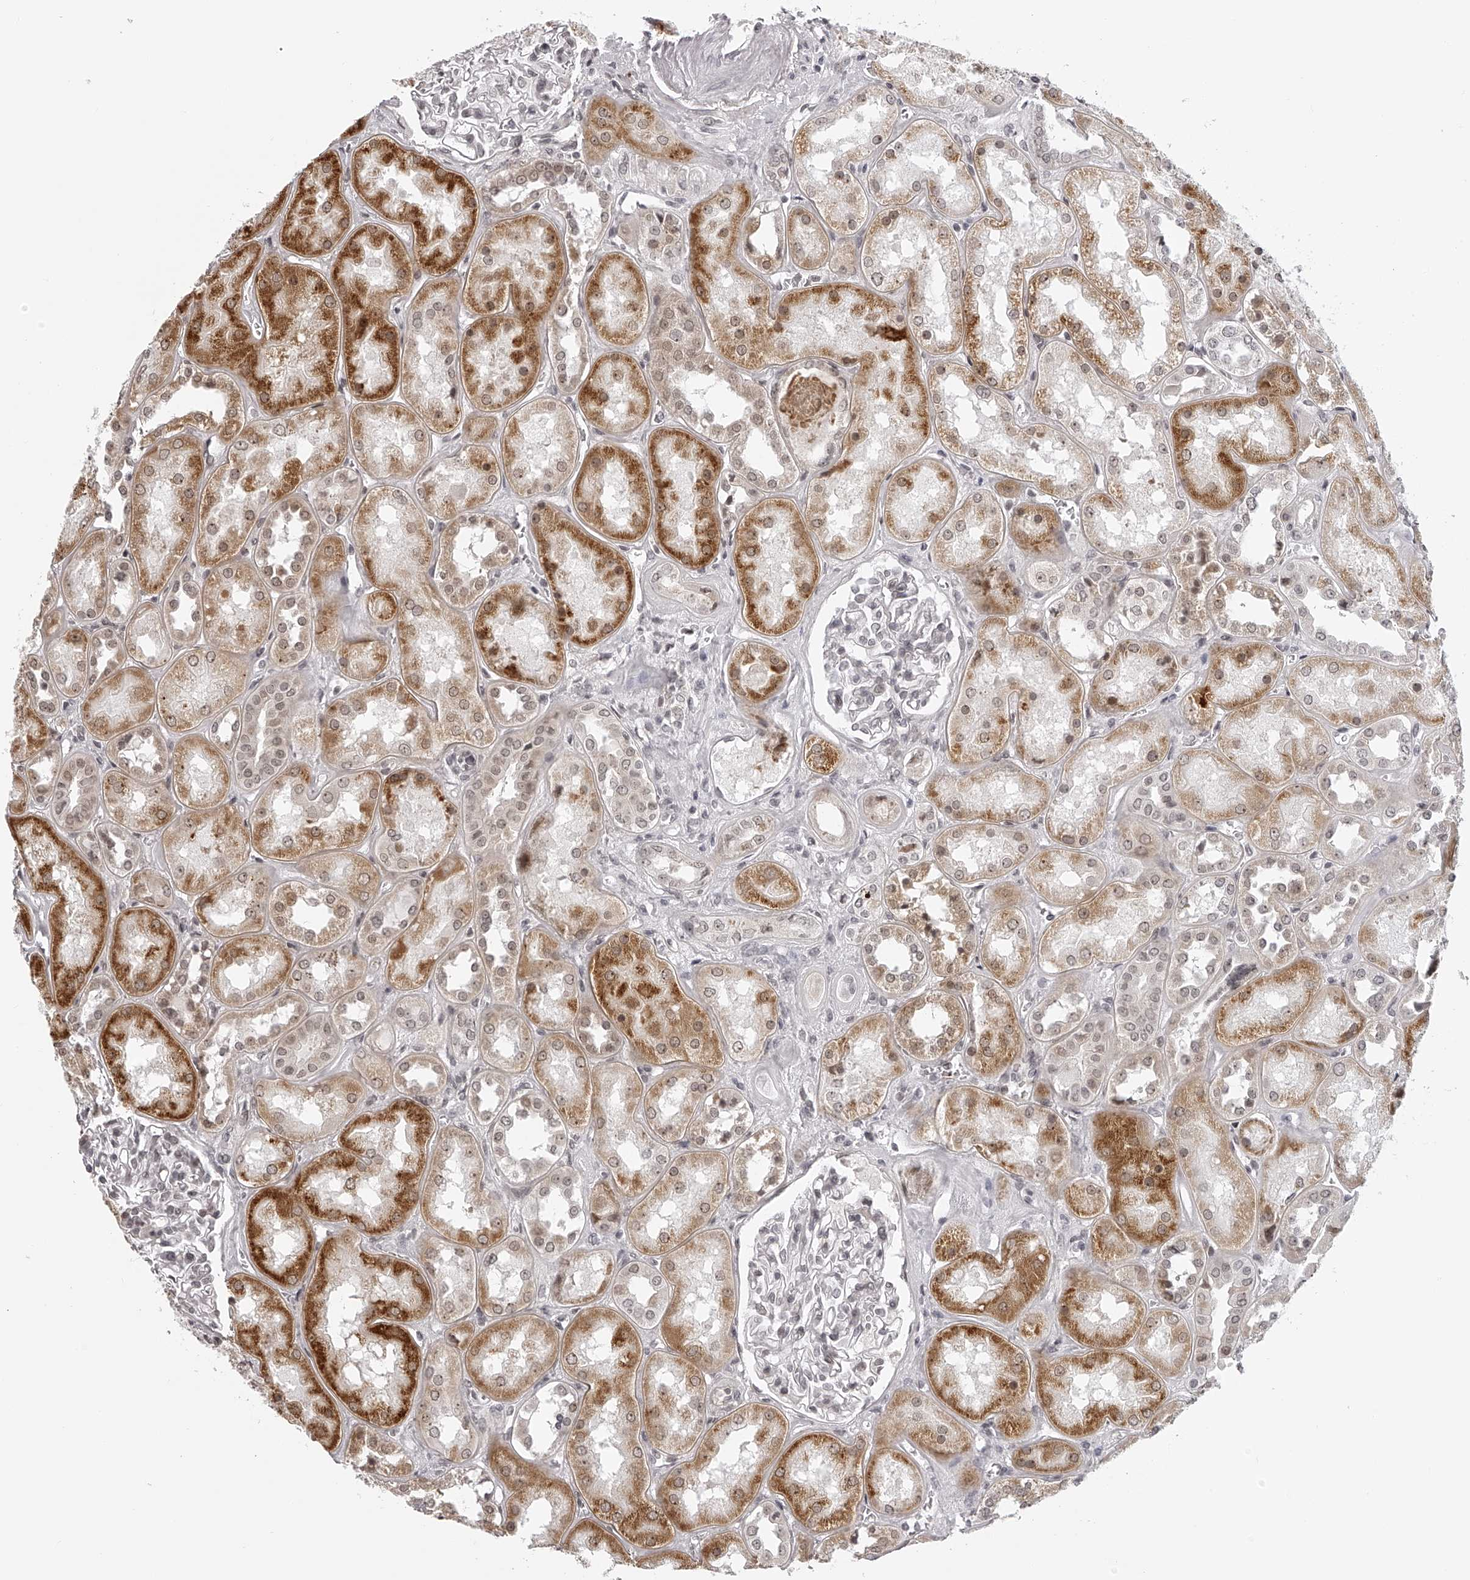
{"staining": {"intensity": "negative", "quantity": "none", "location": "none"}, "tissue": "kidney", "cell_type": "Cells in glomeruli", "image_type": "normal", "snomed": [{"axis": "morphology", "description": "Normal tissue, NOS"}, {"axis": "topography", "description": "Kidney"}], "caption": "DAB (3,3'-diaminobenzidine) immunohistochemical staining of benign kidney exhibits no significant expression in cells in glomeruli.", "gene": "ODF2L", "patient": {"sex": "male", "age": 70}}